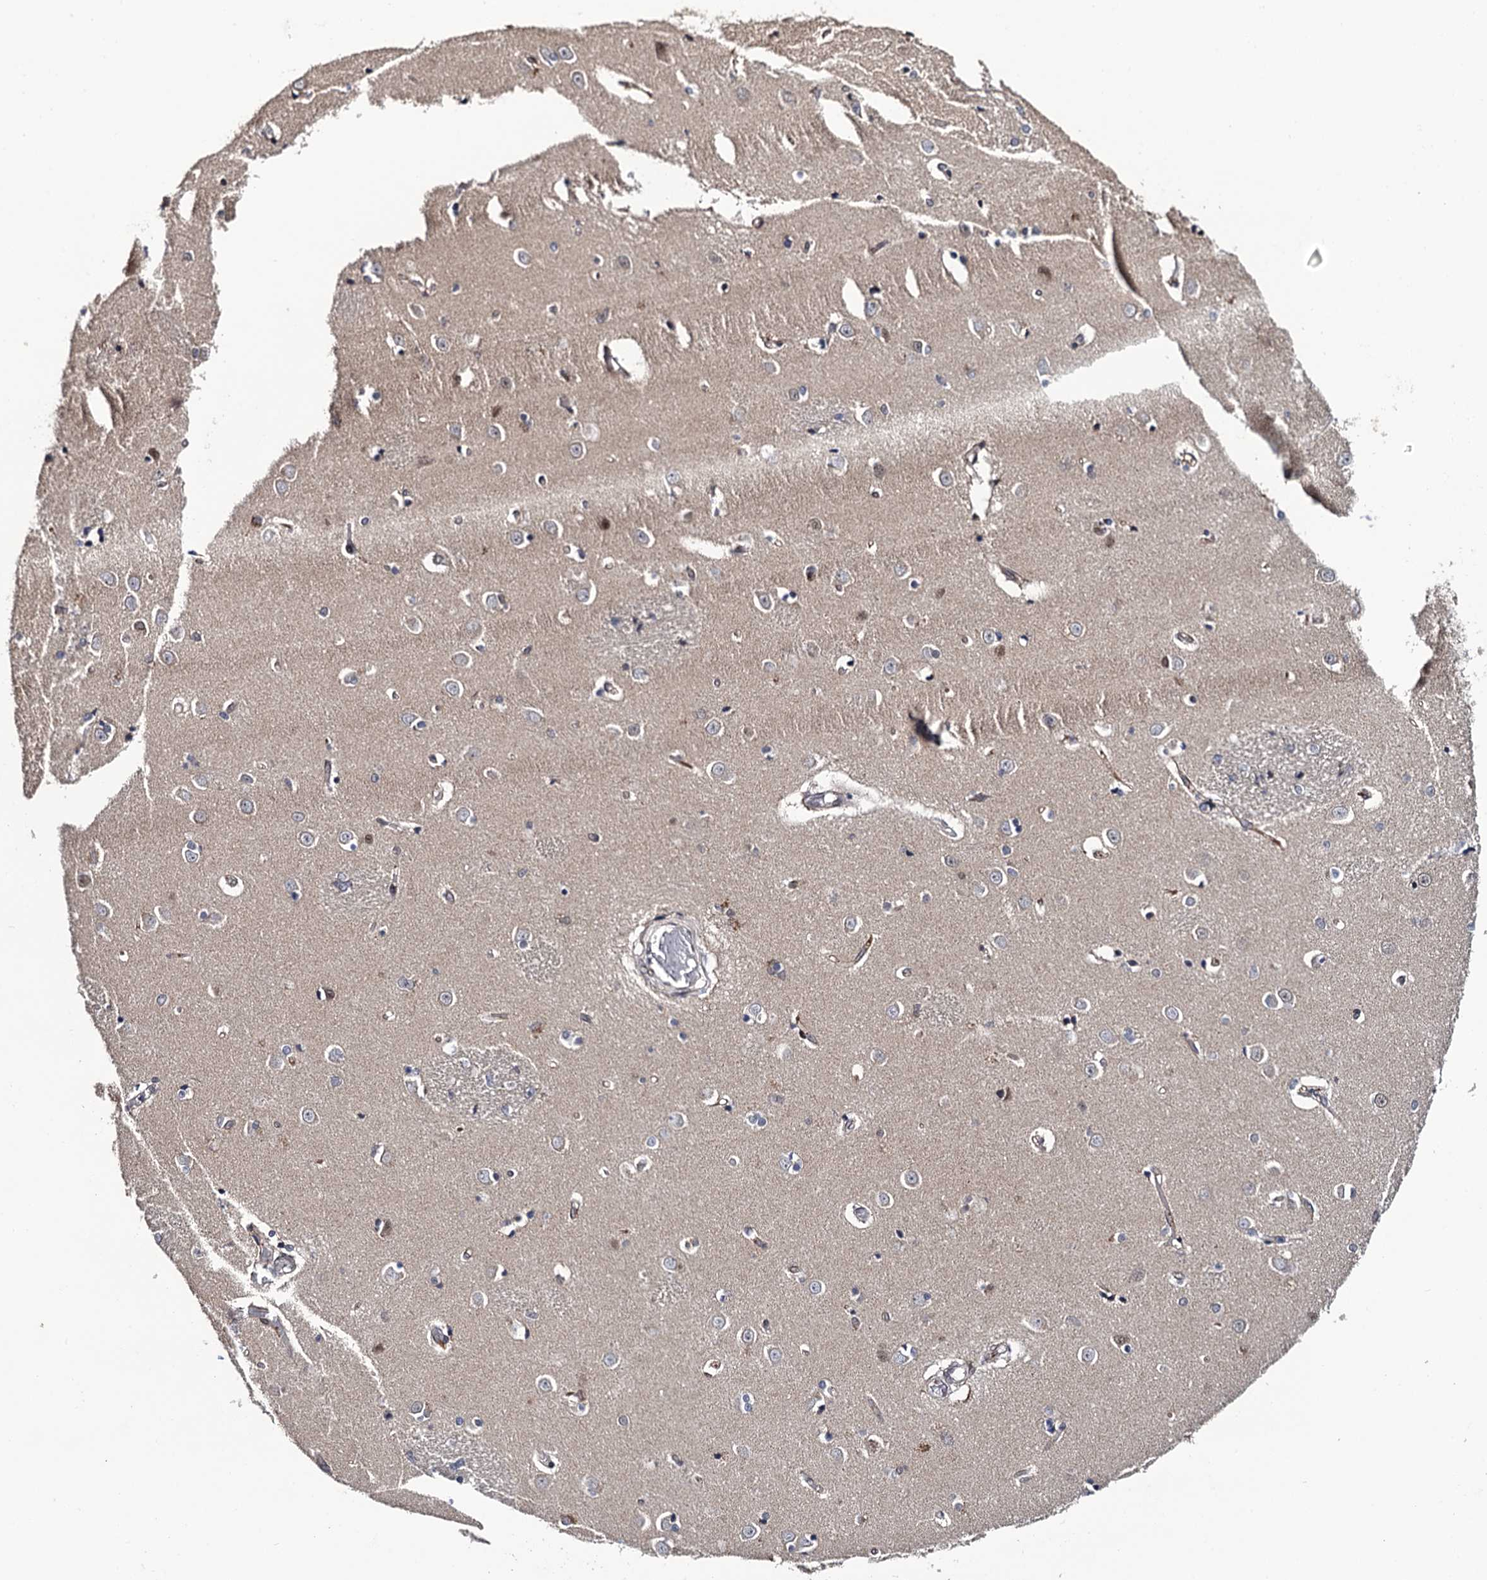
{"staining": {"intensity": "weak", "quantity": "<25%", "location": "nuclear"}, "tissue": "caudate", "cell_type": "Glial cells", "image_type": "normal", "snomed": [{"axis": "morphology", "description": "Normal tissue, NOS"}, {"axis": "topography", "description": "Lateral ventricle wall"}], "caption": "This is a micrograph of immunohistochemistry (IHC) staining of unremarkable caudate, which shows no staining in glial cells. (Brightfield microscopy of DAB IHC at high magnification).", "gene": "LRRC63", "patient": {"sex": "male", "age": 37}}